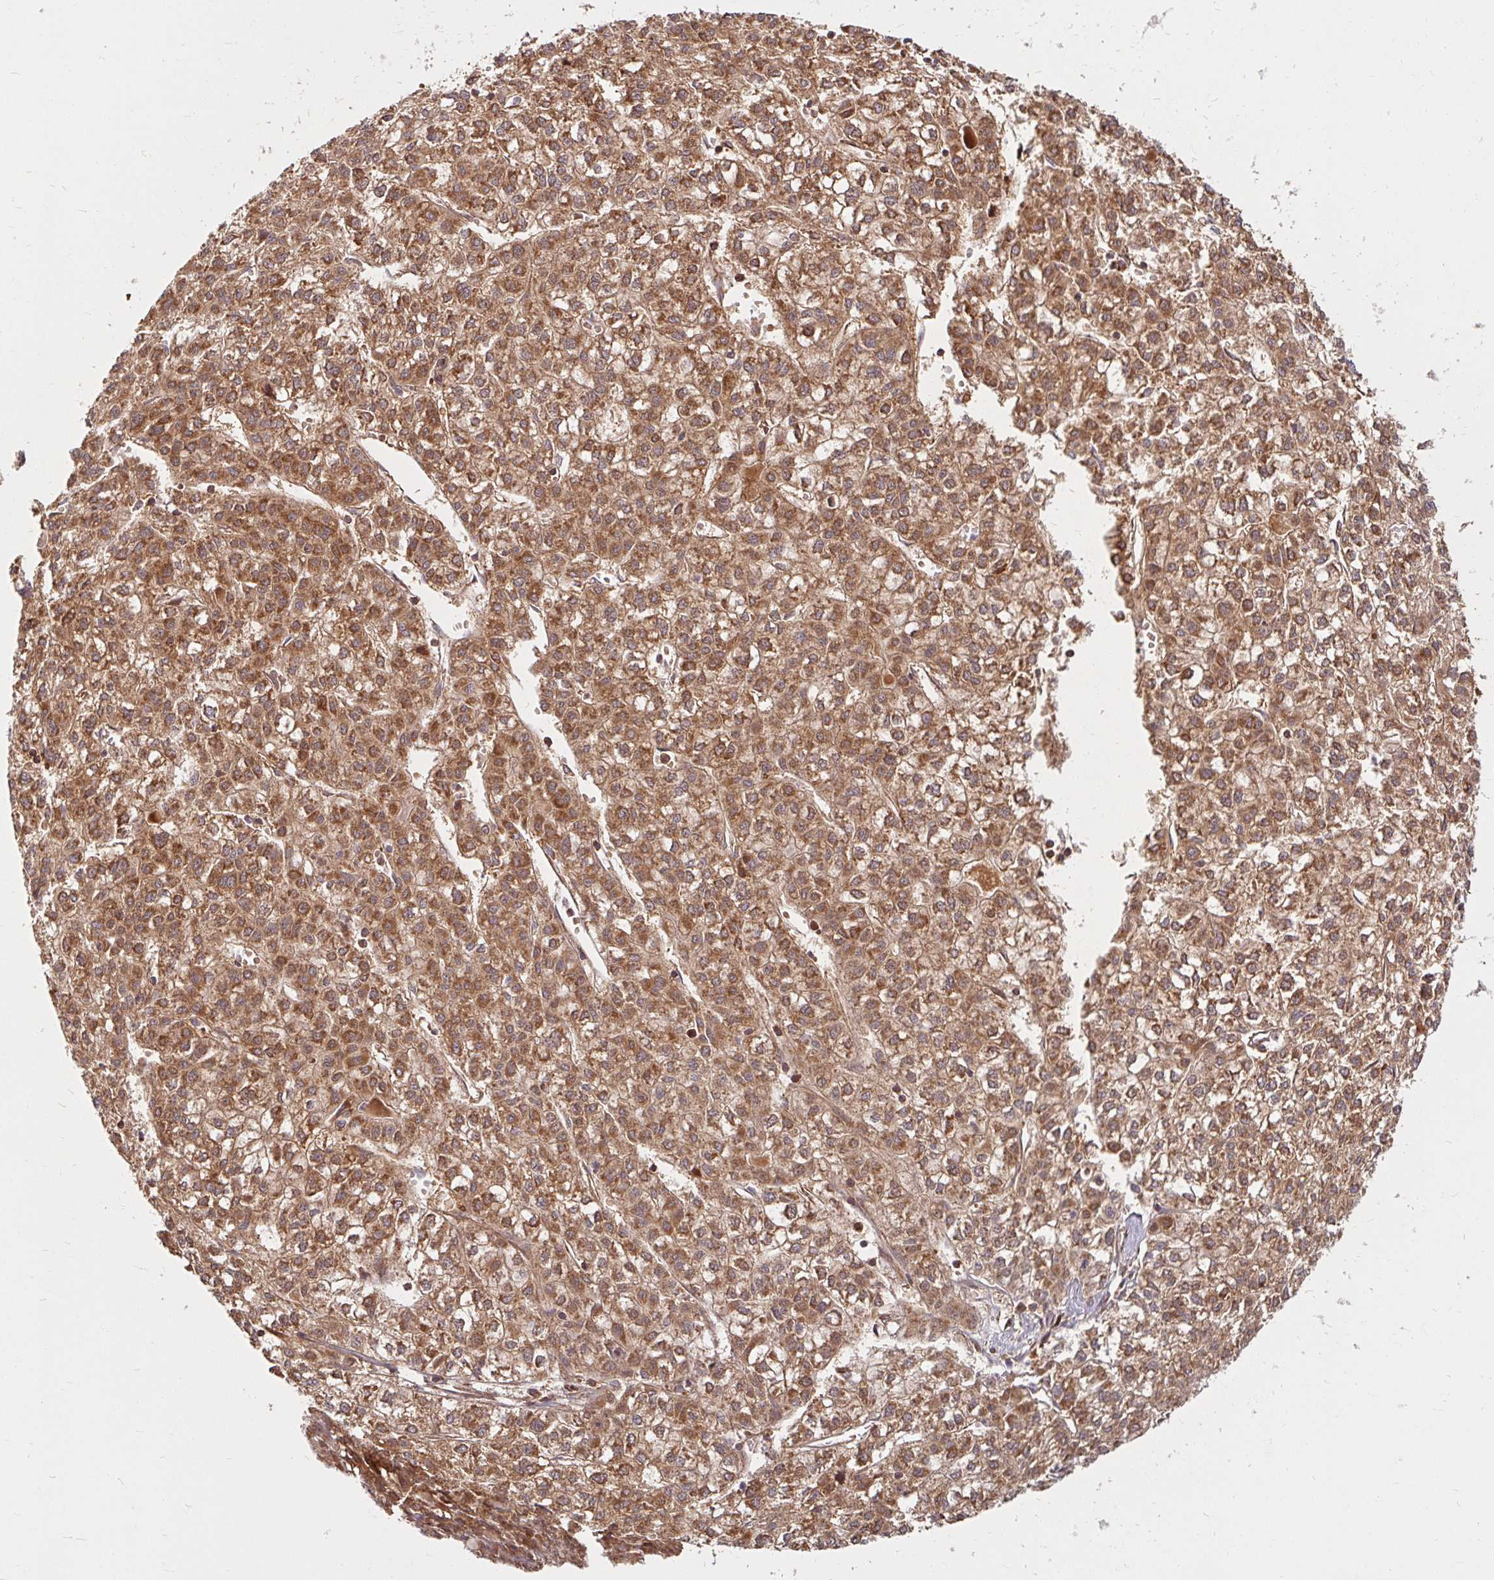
{"staining": {"intensity": "strong", "quantity": ">75%", "location": "cytoplasmic/membranous"}, "tissue": "liver cancer", "cell_type": "Tumor cells", "image_type": "cancer", "snomed": [{"axis": "morphology", "description": "Carcinoma, Hepatocellular, NOS"}, {"axis": "topography", "description": "Liver"}], "caption": "This photomicrograph demonstrates immunohistochemistry staining of hepatocellular carcinoma (liver), with high strong cytoplasmic/membranous expression in about >75% of tumor cells.", "gene": "BTF3", "patient": {"sex": "female", "age": 43}}